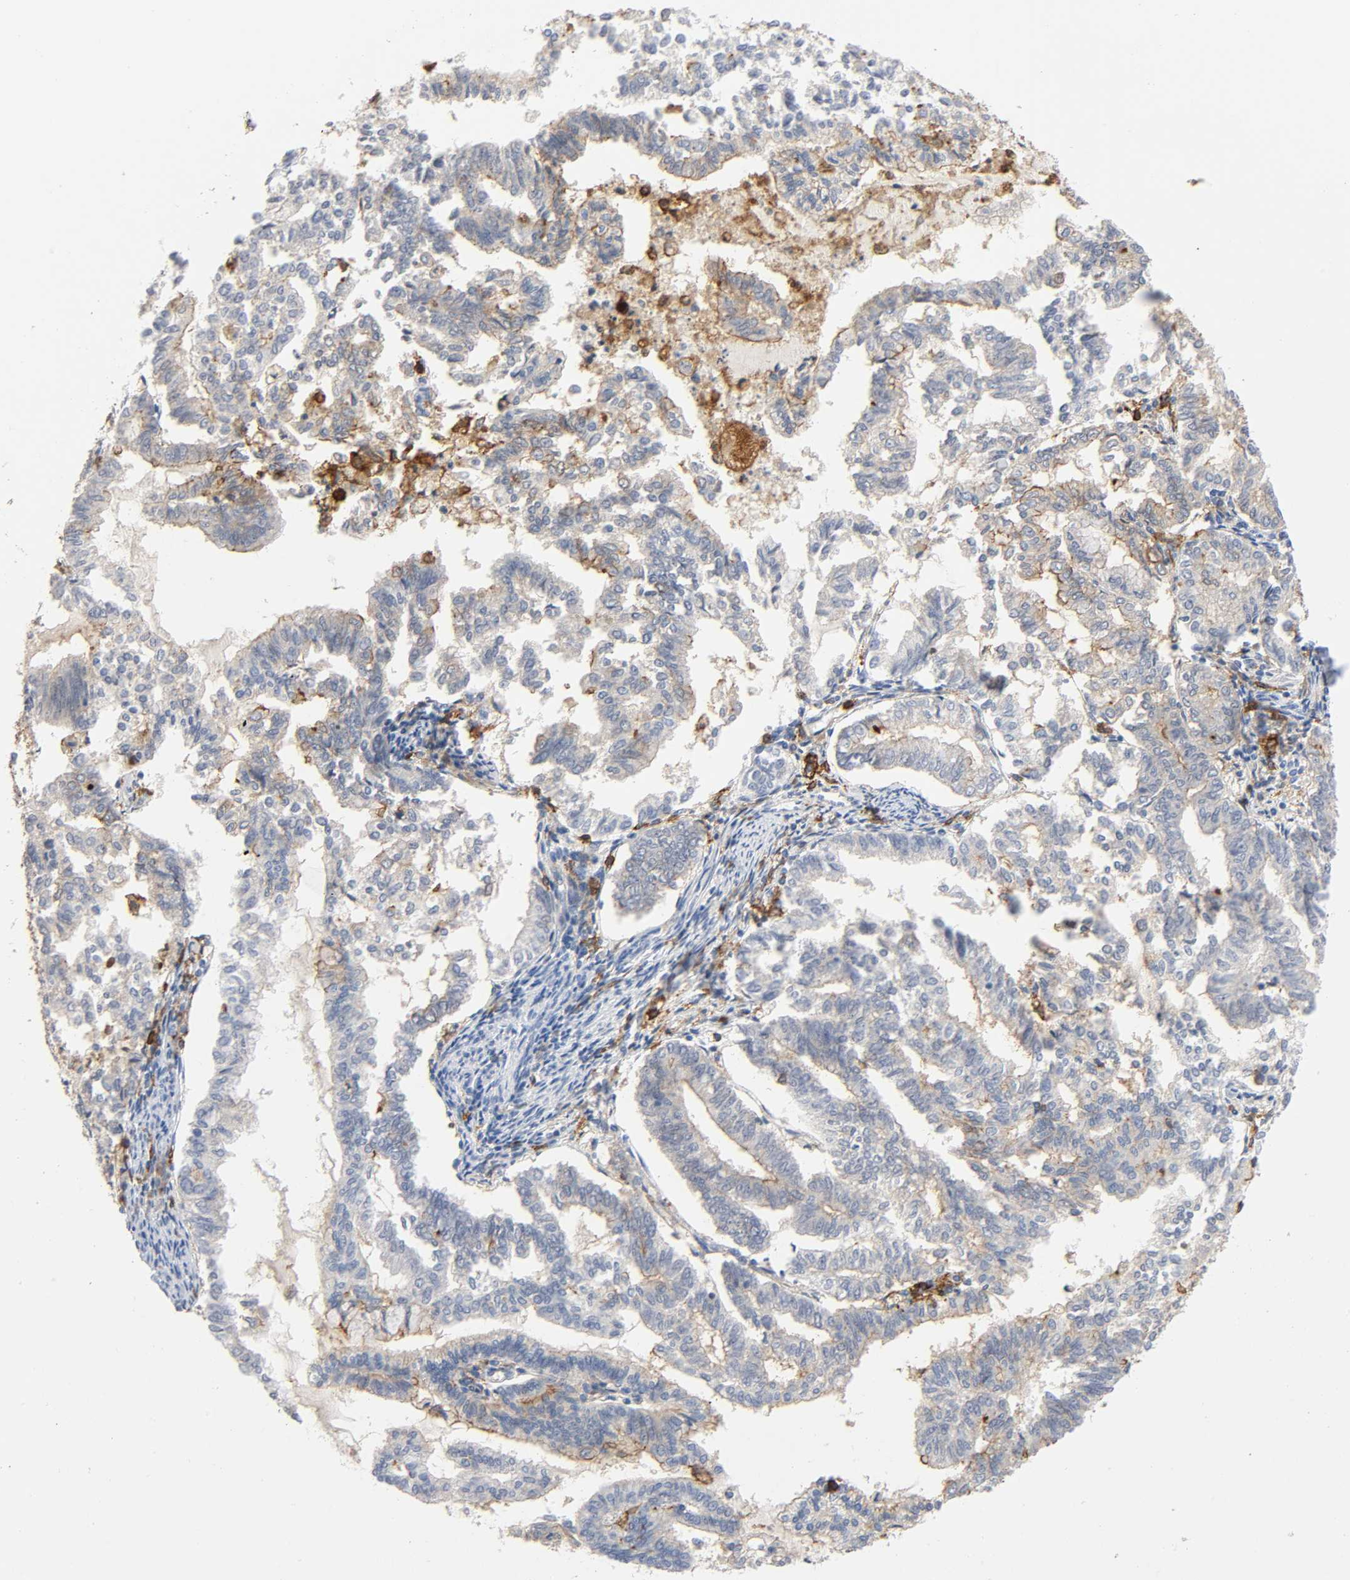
{"staining": {"intensity": "negative", "quantity": "none", "location": "none"}, "tissue": "endometrial cancer", "cell_type": "Tumor cells", "image_type": "cancer", "snomed": [{"axis": "morphology", "description": "Adenocarcinoma, NOS"}, {"axis": "topography", "description": "Endometrium"}], "caption": "Immunohistochemical staining of endometrial adenocarcinoma shows no significant positivity in tumor cells.", "gene": "LYN", "patient": {"sex": "female", "age": 79}}